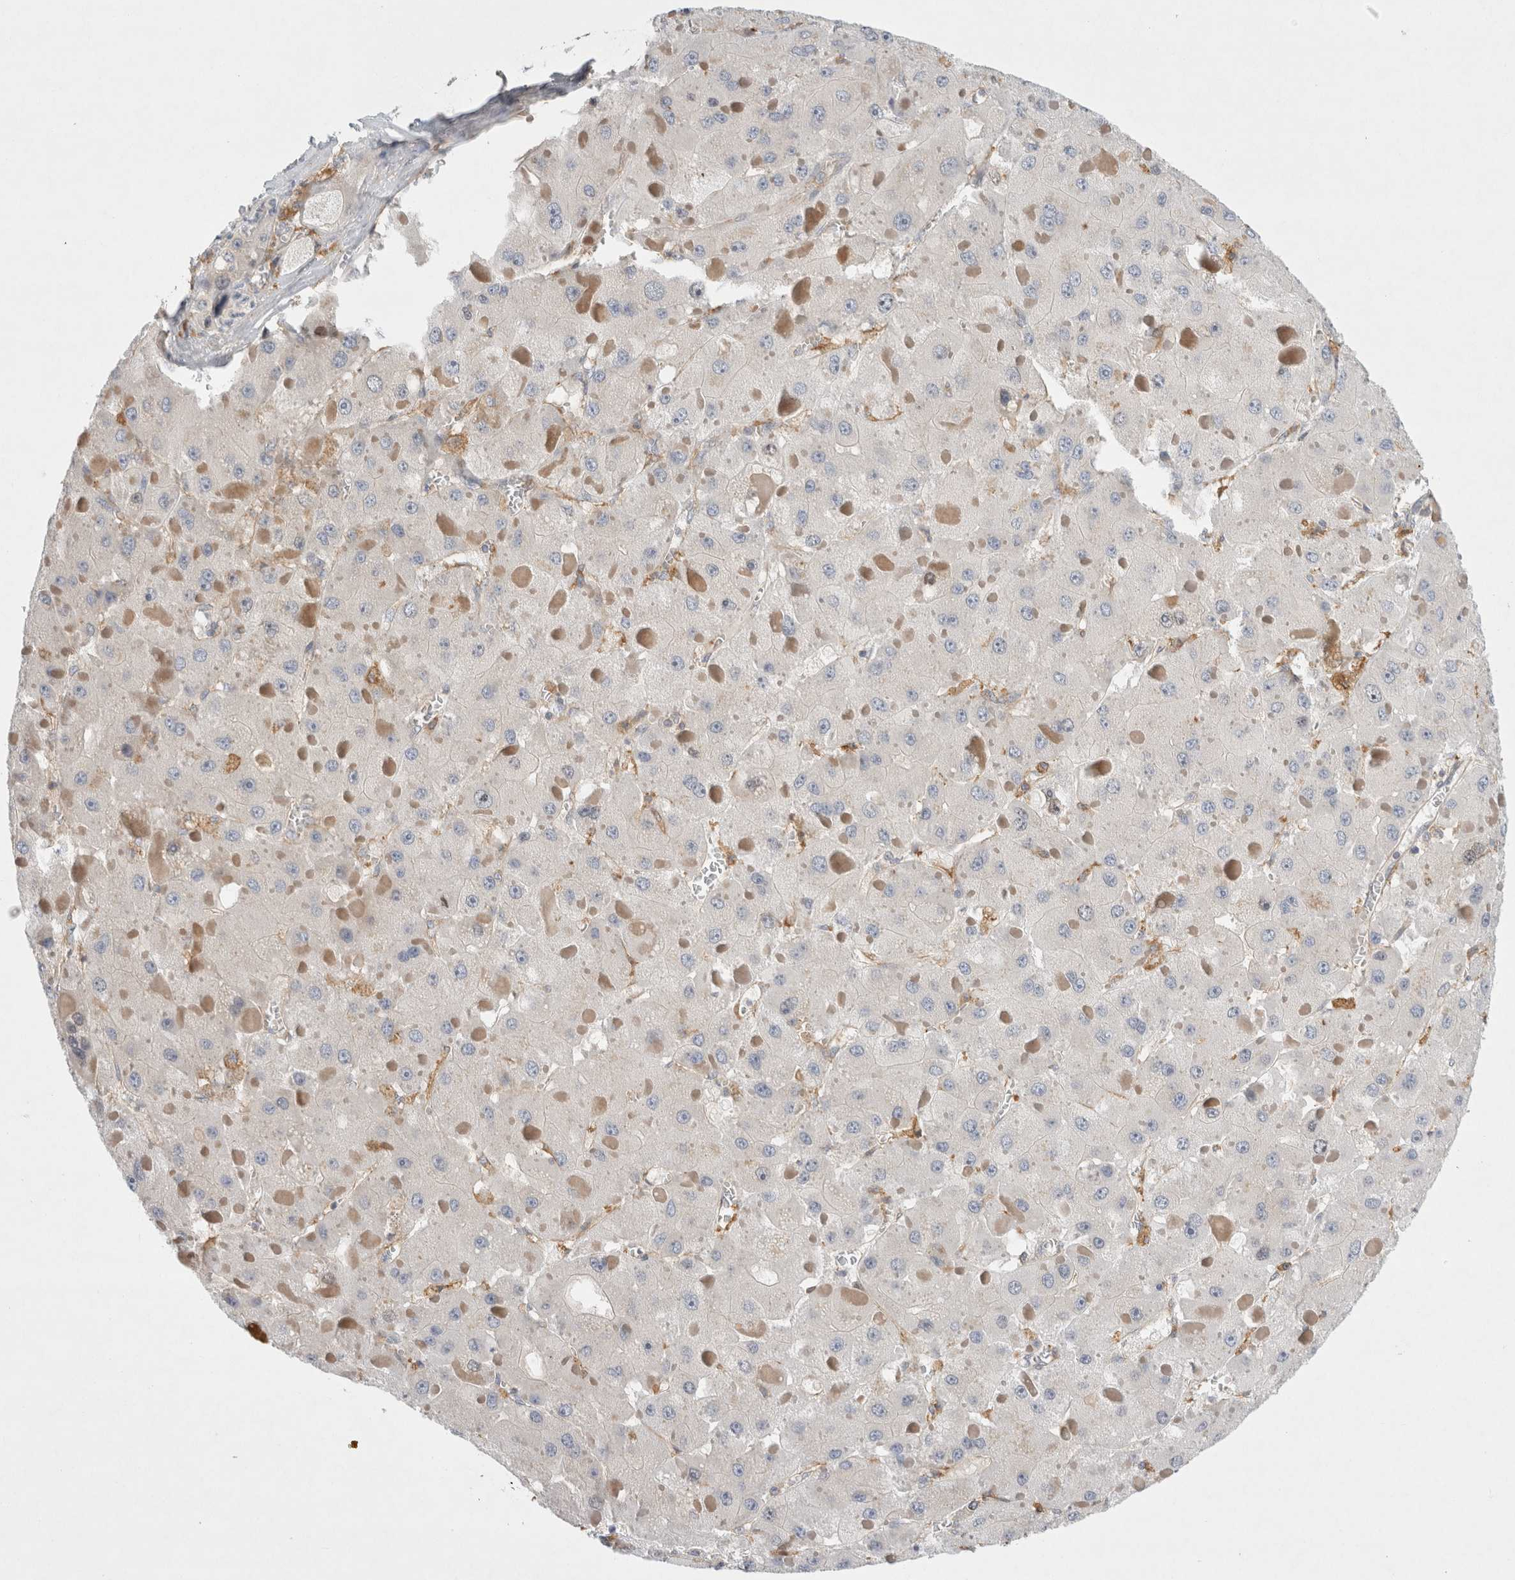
{"staining": {"intensity": "negative", "quantity": "none", "location": "none"}, "tissue": "liver cancer", "cell_type": "Tumor cells", "image_type": "cancer", "snomed": [{"axis": "morphology", "description": "Carcinoma, Hepatocellular, NOS"}, {"axis": "topography", "description": "Liver"}], "caption": "Photomicrograph shows no significant protein positivity in tumor cells of liver cancer.", "gene": "CDCA7L", "patient": {"sex": "female", "age": 73}}